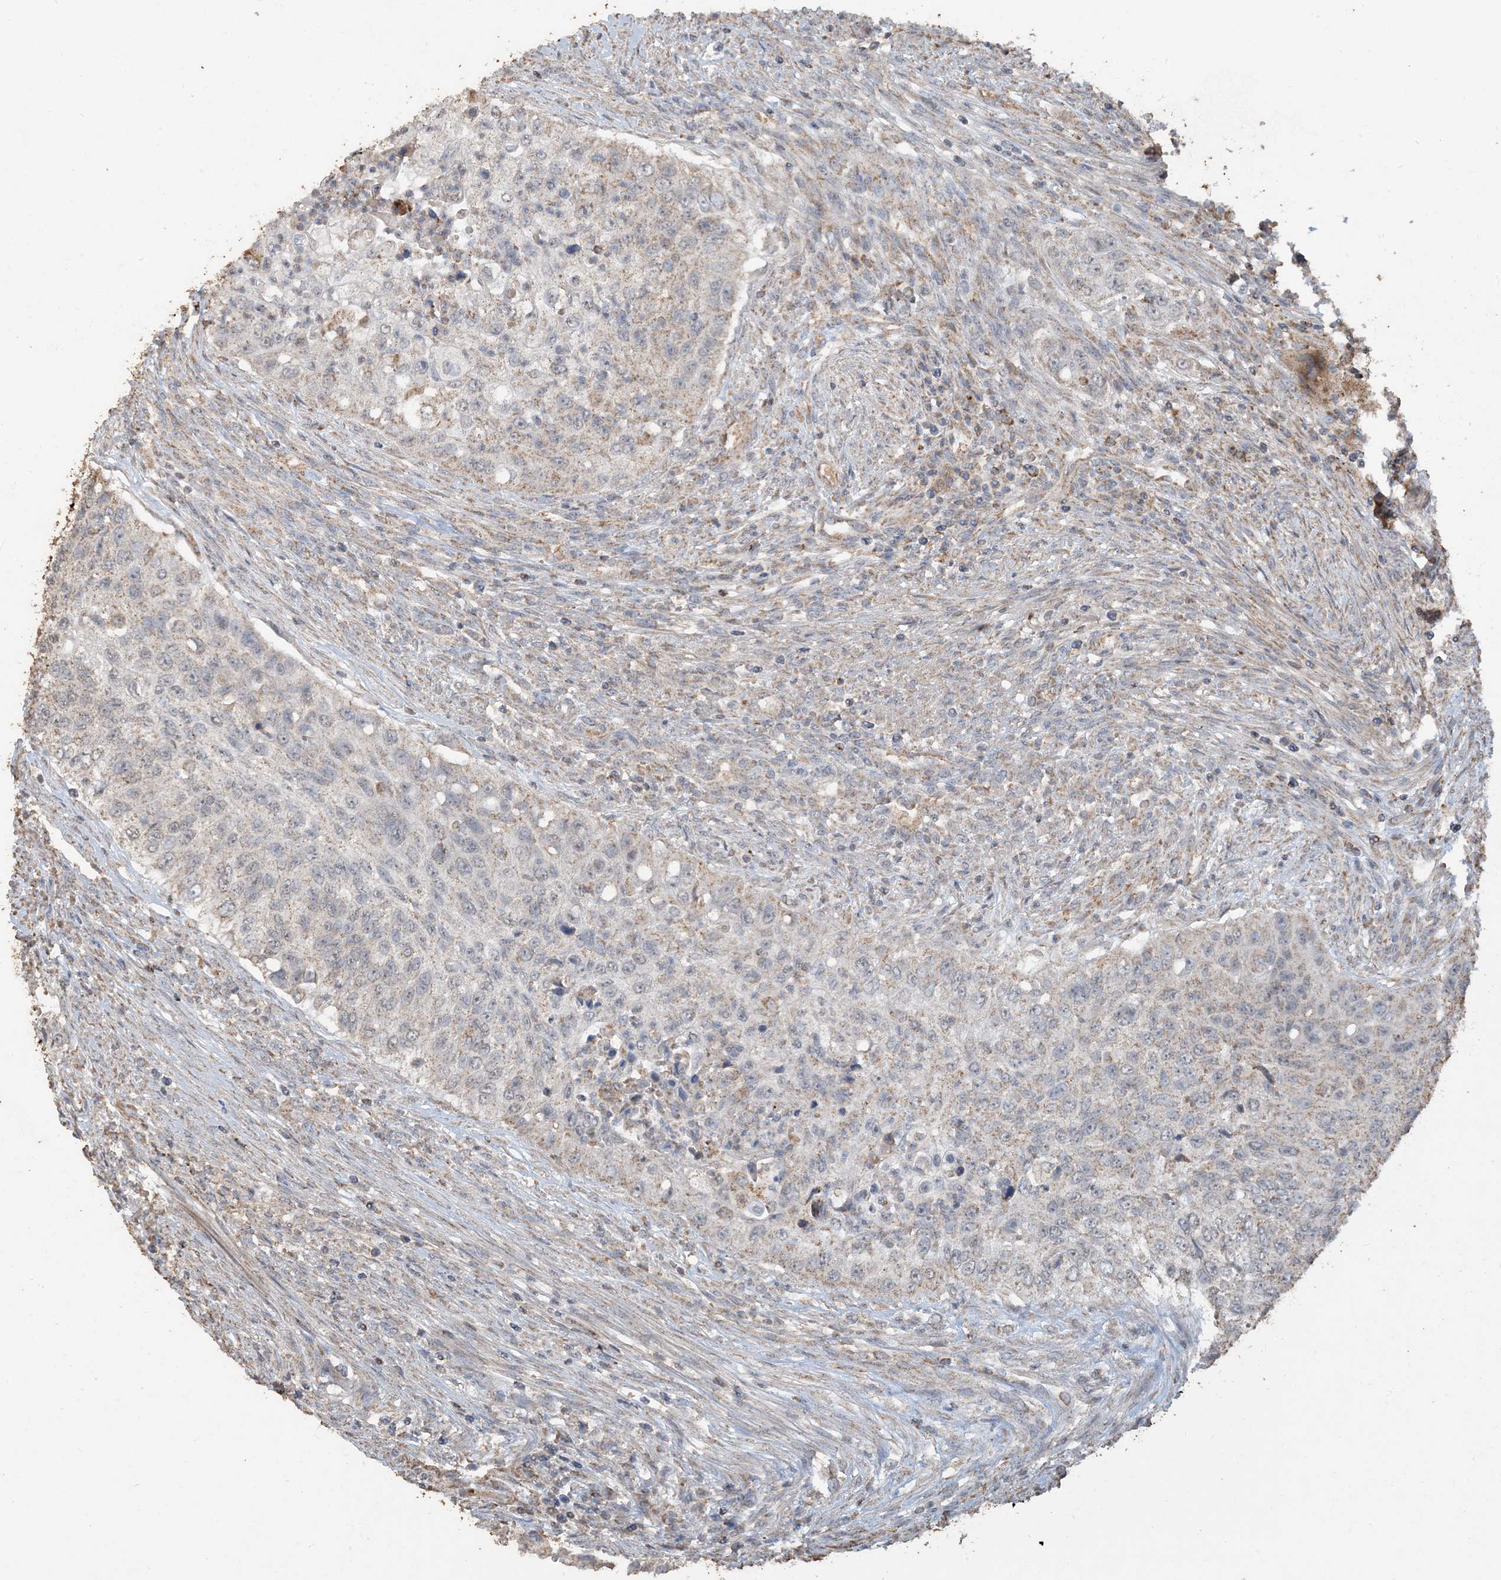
{"staining": {"intensity": "weak", "quantity": "25%-75%", "location": "cytoplasmic/membranous"}, "tissue": "urothelial cancer", "cell_type": "Tumor cells", "image_type": "cancer", "snomed": [{"axis": "morphology", "description": "Urothelial carcinoma, High grade"}, {"axis": "topography", "description": "Urinary bladder"}], "caption": "IHC of urothelial cancer reveals low levels of weak cytoplasmic/membranous expression in approximately 25%-75% of tumor cells.", "gene": "SFMBT2", "patient": {"sex": "female", "age": 60}}